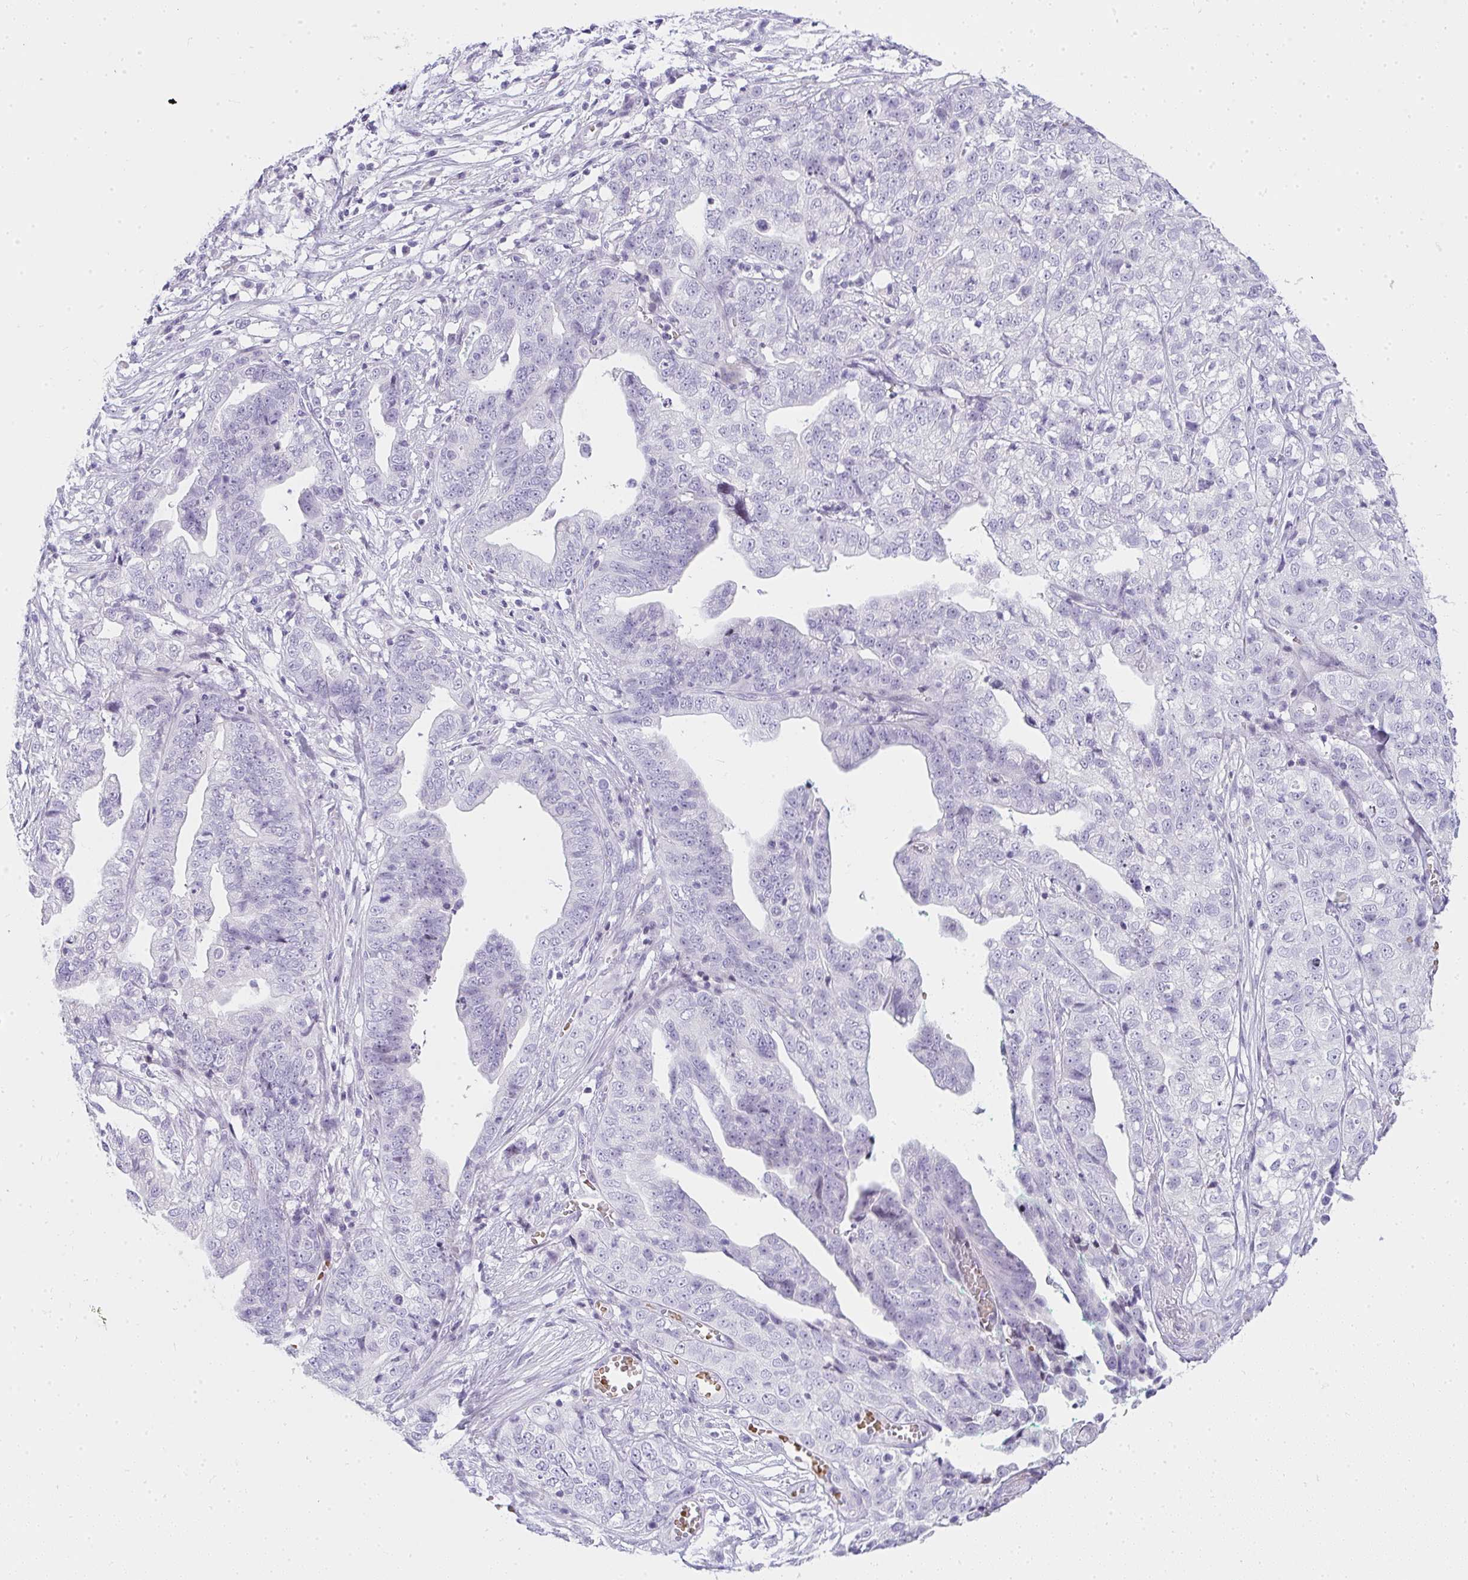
{"staining": {"intensity": "negative", "quantity": "none", "location": "none"}, "tissue": "stomach cancer", "cell_type": "Tumor cells", "image_type": "cancer", "snomed": [{"axis": "morphology", "description": "Adenocarcinoma, NOS"}, {"axis": "topography", "description": "Stomach, upper"}], "caption": "High magnification brightfield microscopy of stomach cancer (adenocarcinoma) stained with DAB (brown) and counterstained with hematoxylin (blue): tumor cells show no significant positivity. The staining was performed using DAB (3,3'-diaminobenzidine) to visualize the protein expression in brown, while the nuclei were stained in blue with hematoxylin (Magnification: 20x).", "gene": "ZNF182", "patient": {"sex": "female", "age": 67}}